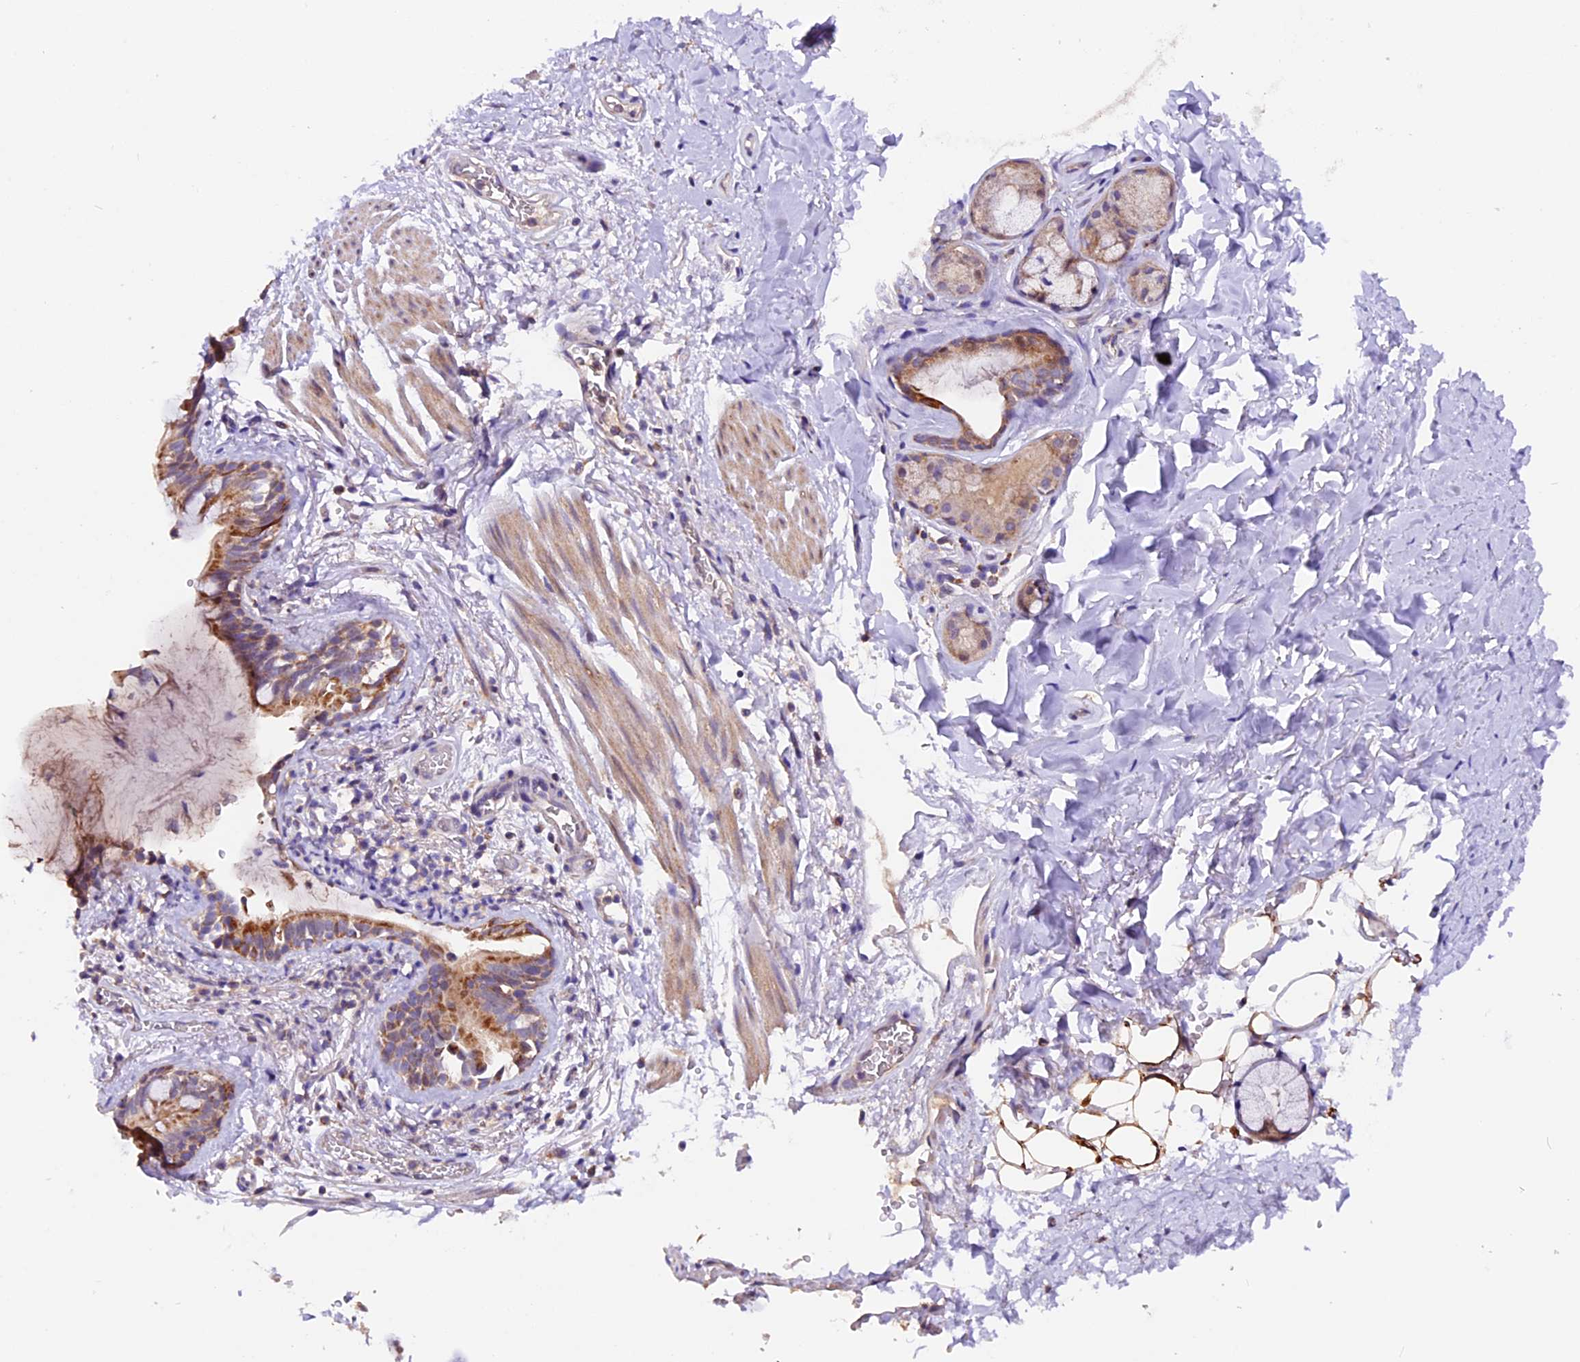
{"staining": {"intensity": "strong", "quantity": "25%-75%", "location": "cytoplasmic/membranous"}, "tissue": "adipose tissue", "cell_type": "Adipocytes", "image_type": "normal", "snomed": [{"axis": "morphology", "description": "Normal tissue, NOS"}, {"axis": "topography", "description": "Lymph node"}, {"axis": "topography", "description": "Bronchus"}], "caption": "Adipose tissue stained with a brown dye shows strong cytoplasmic/membranous positive positivity in approximately 25%-75% of adipocytes.", "gene": "DDX28", "patient": {"sex": "male", "age": 63}}